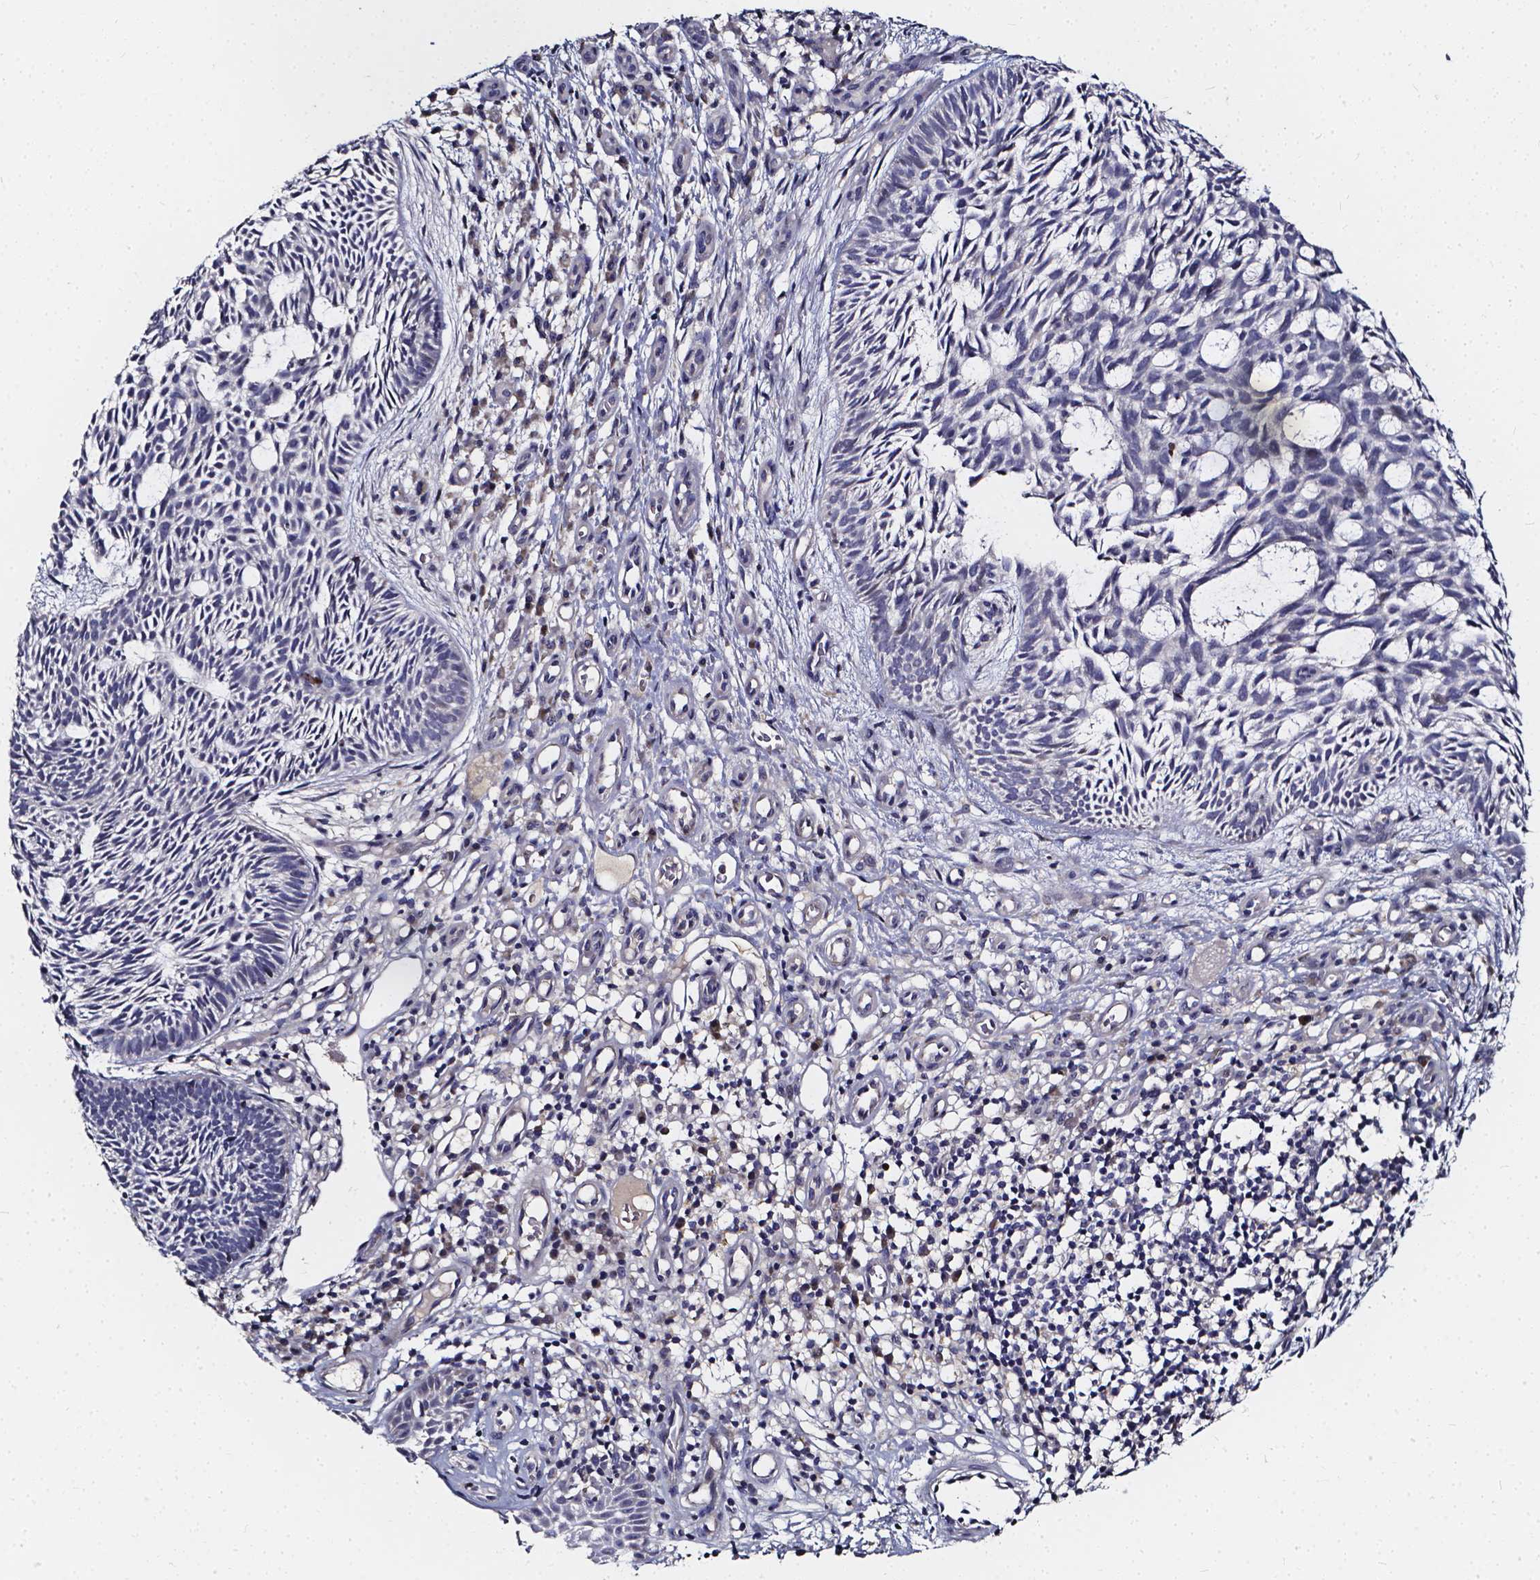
{"staining": {"intensity": "negative", "quantity": "none", "location": "none"}, "tissue": "skin cancer", "cell_type": "Tumor cells", "image_type": "cancer", "snomed": [{"axis": "morphology", "description": "Basal cell carcinoma"}, {"axis": "topography", "description": "Skin"}], "caption": "Tumor cells are negative for protein expression in human skin cancer.", "gene": "SOWAHA", "patient": {"sex": "male", "age": 59}}